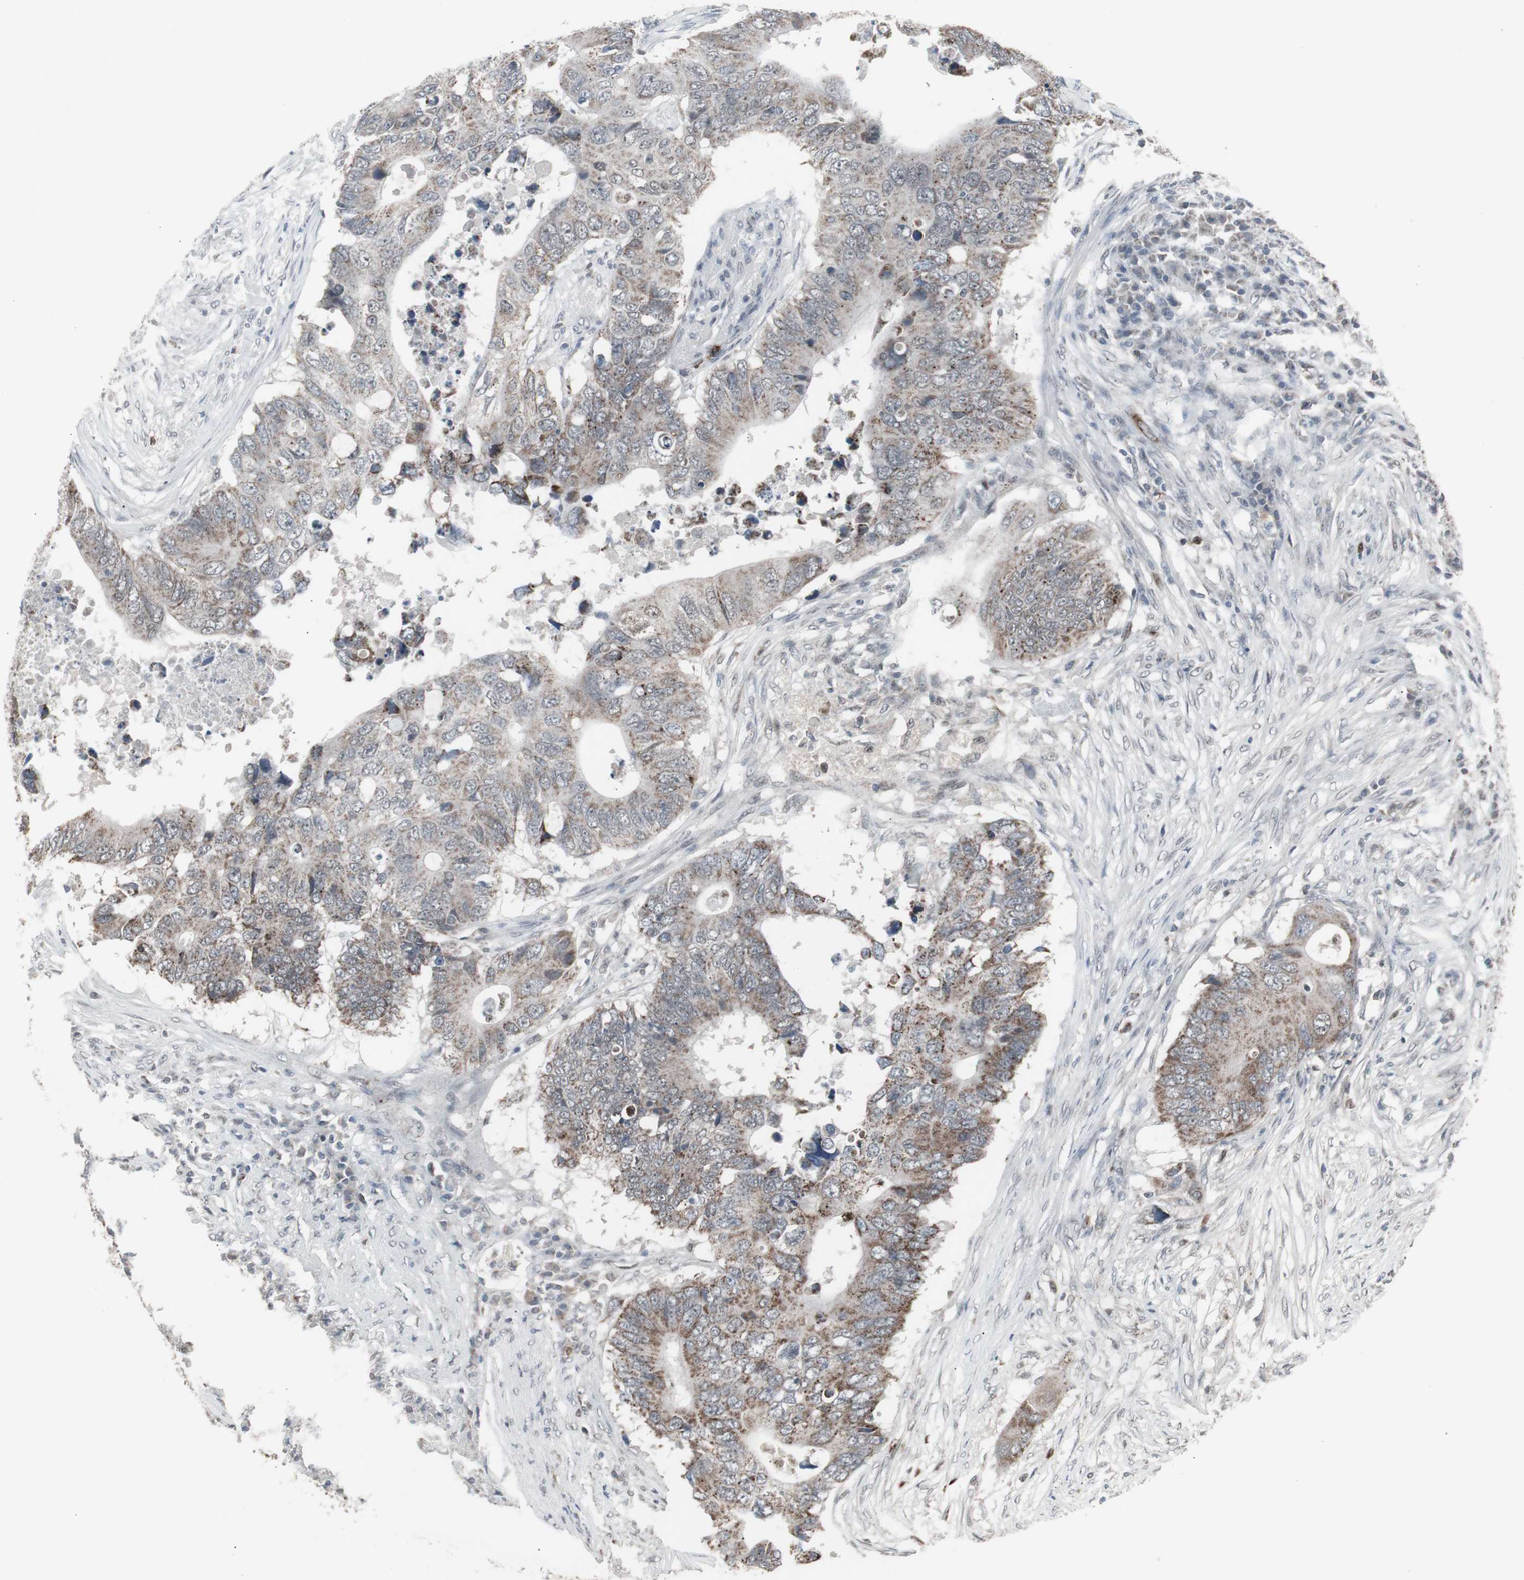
{"staining": {"intensity": "moderate", "quantity": "25%-75%", "location": "cytoplasmic/membranous"}, "tissue": "colorectal cancer", "cell_type": "Tumor cells", "image_type": "cancer", "snomed": [{"axis": "morphology", "description": "Adenocarcinoma, NOS"}, {"axis": "topography", "description": "Colon"}], "caption": "Colorectal cancer tissue shows moderate cytoplasmic/membranous positivity in approximately 25%-75% of tumor cells", "gene": "RXRA", "patient": {"sex": "male", "age": 71}}